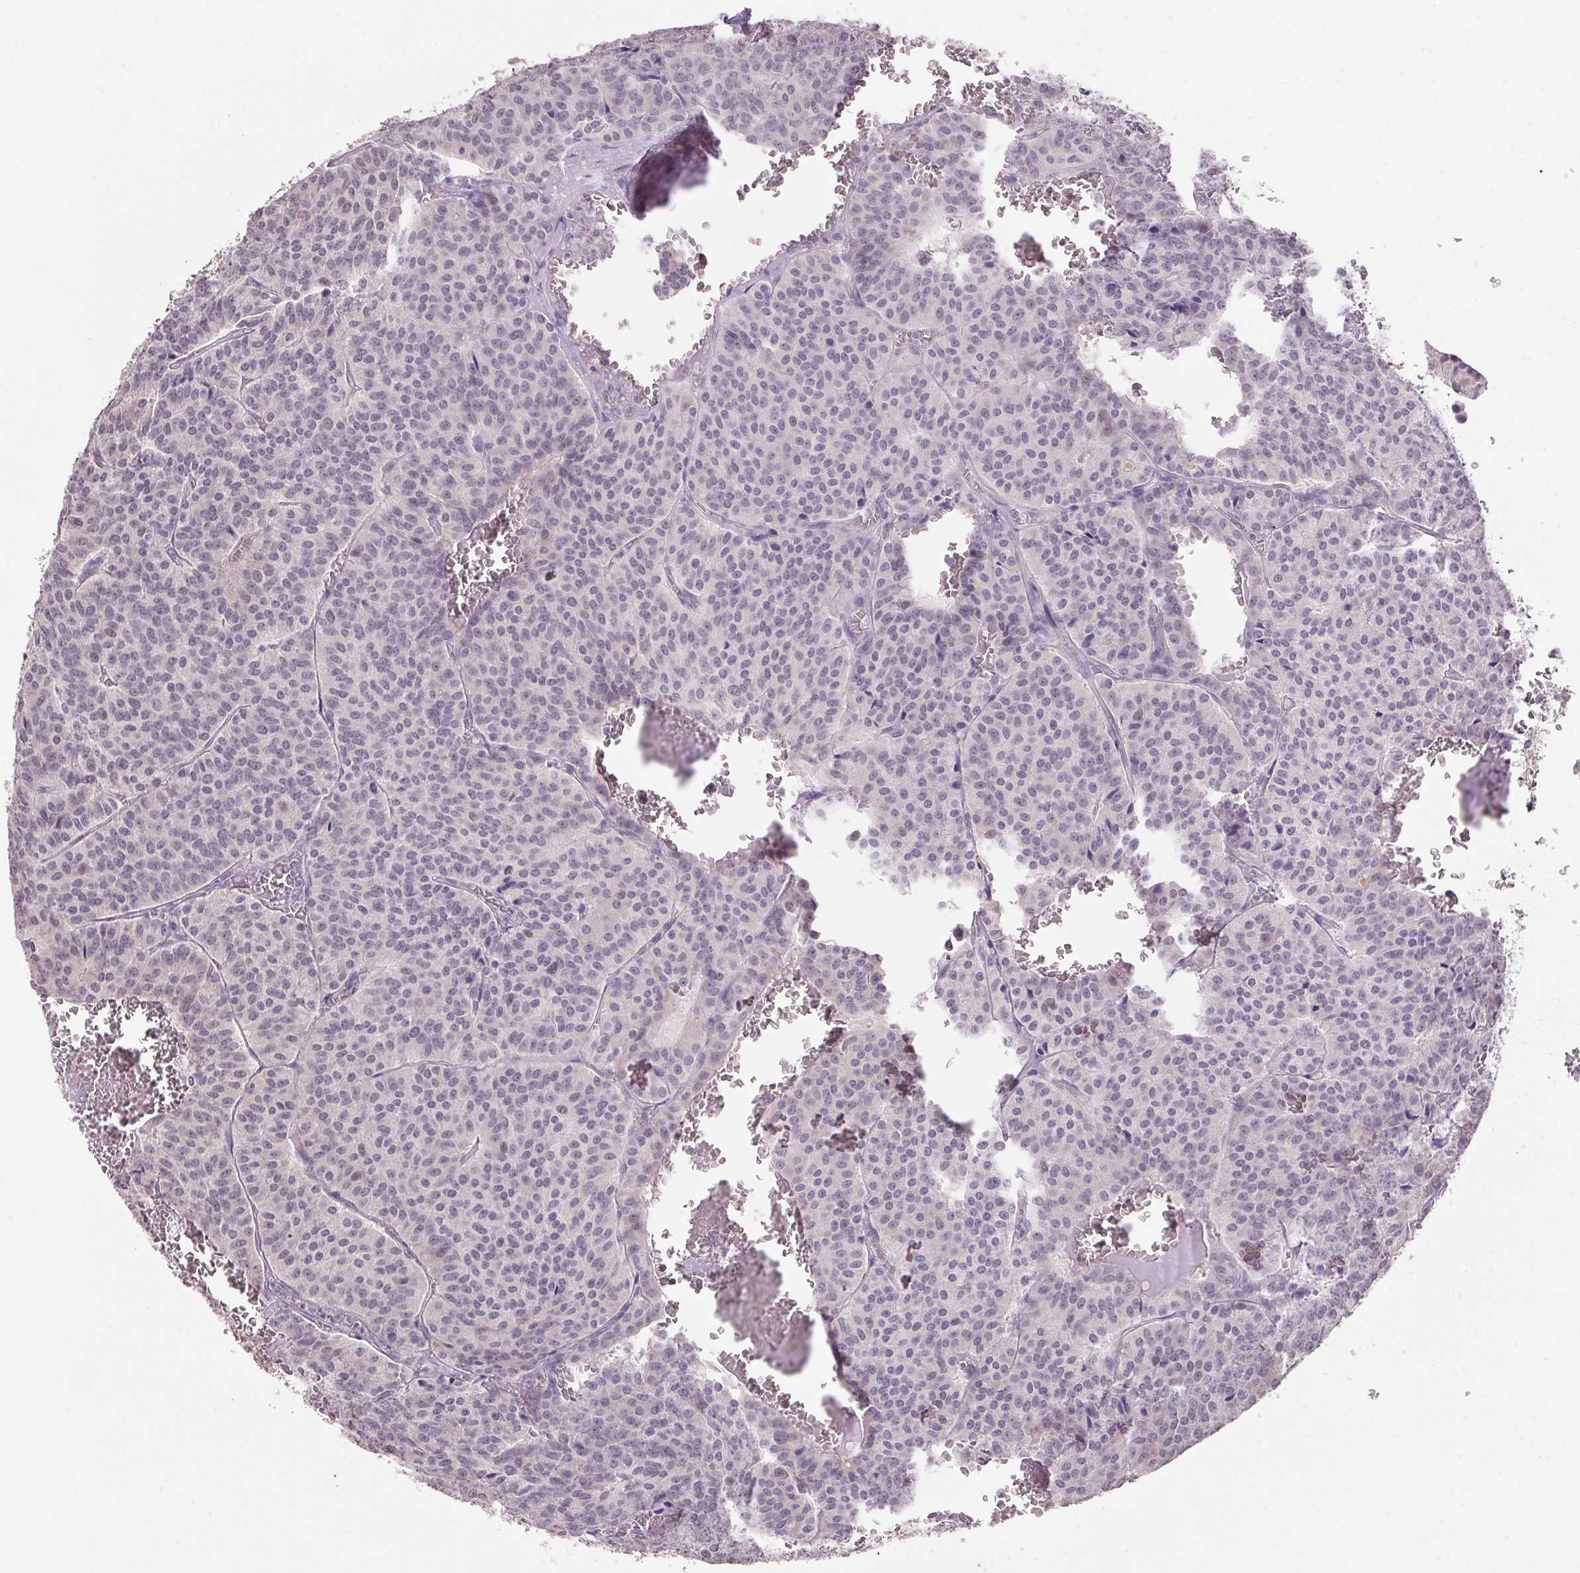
{"staining": {"intensity": "negative", "quantity": "none", "location": "none"}, "tissue": "carcinoid", "cell_type": "Tumor cells", "image_type": "cancer", "snomed": [{"axis": "morphology", "description": "Carcinoid, malignant, NOS"}, {"axis": "topography", "description": "Lung"}], "caption": "Immunohistochemistry of carcinoid reveals no expression in tumor cells. The staining was performed using DAB to visualize the protein expression in brown, while the nuclei were stained in blue with hematoxylin (Magnification: 20x).", "gene": "VWA3B", "patient": {"sex": "male", "age": 70}}